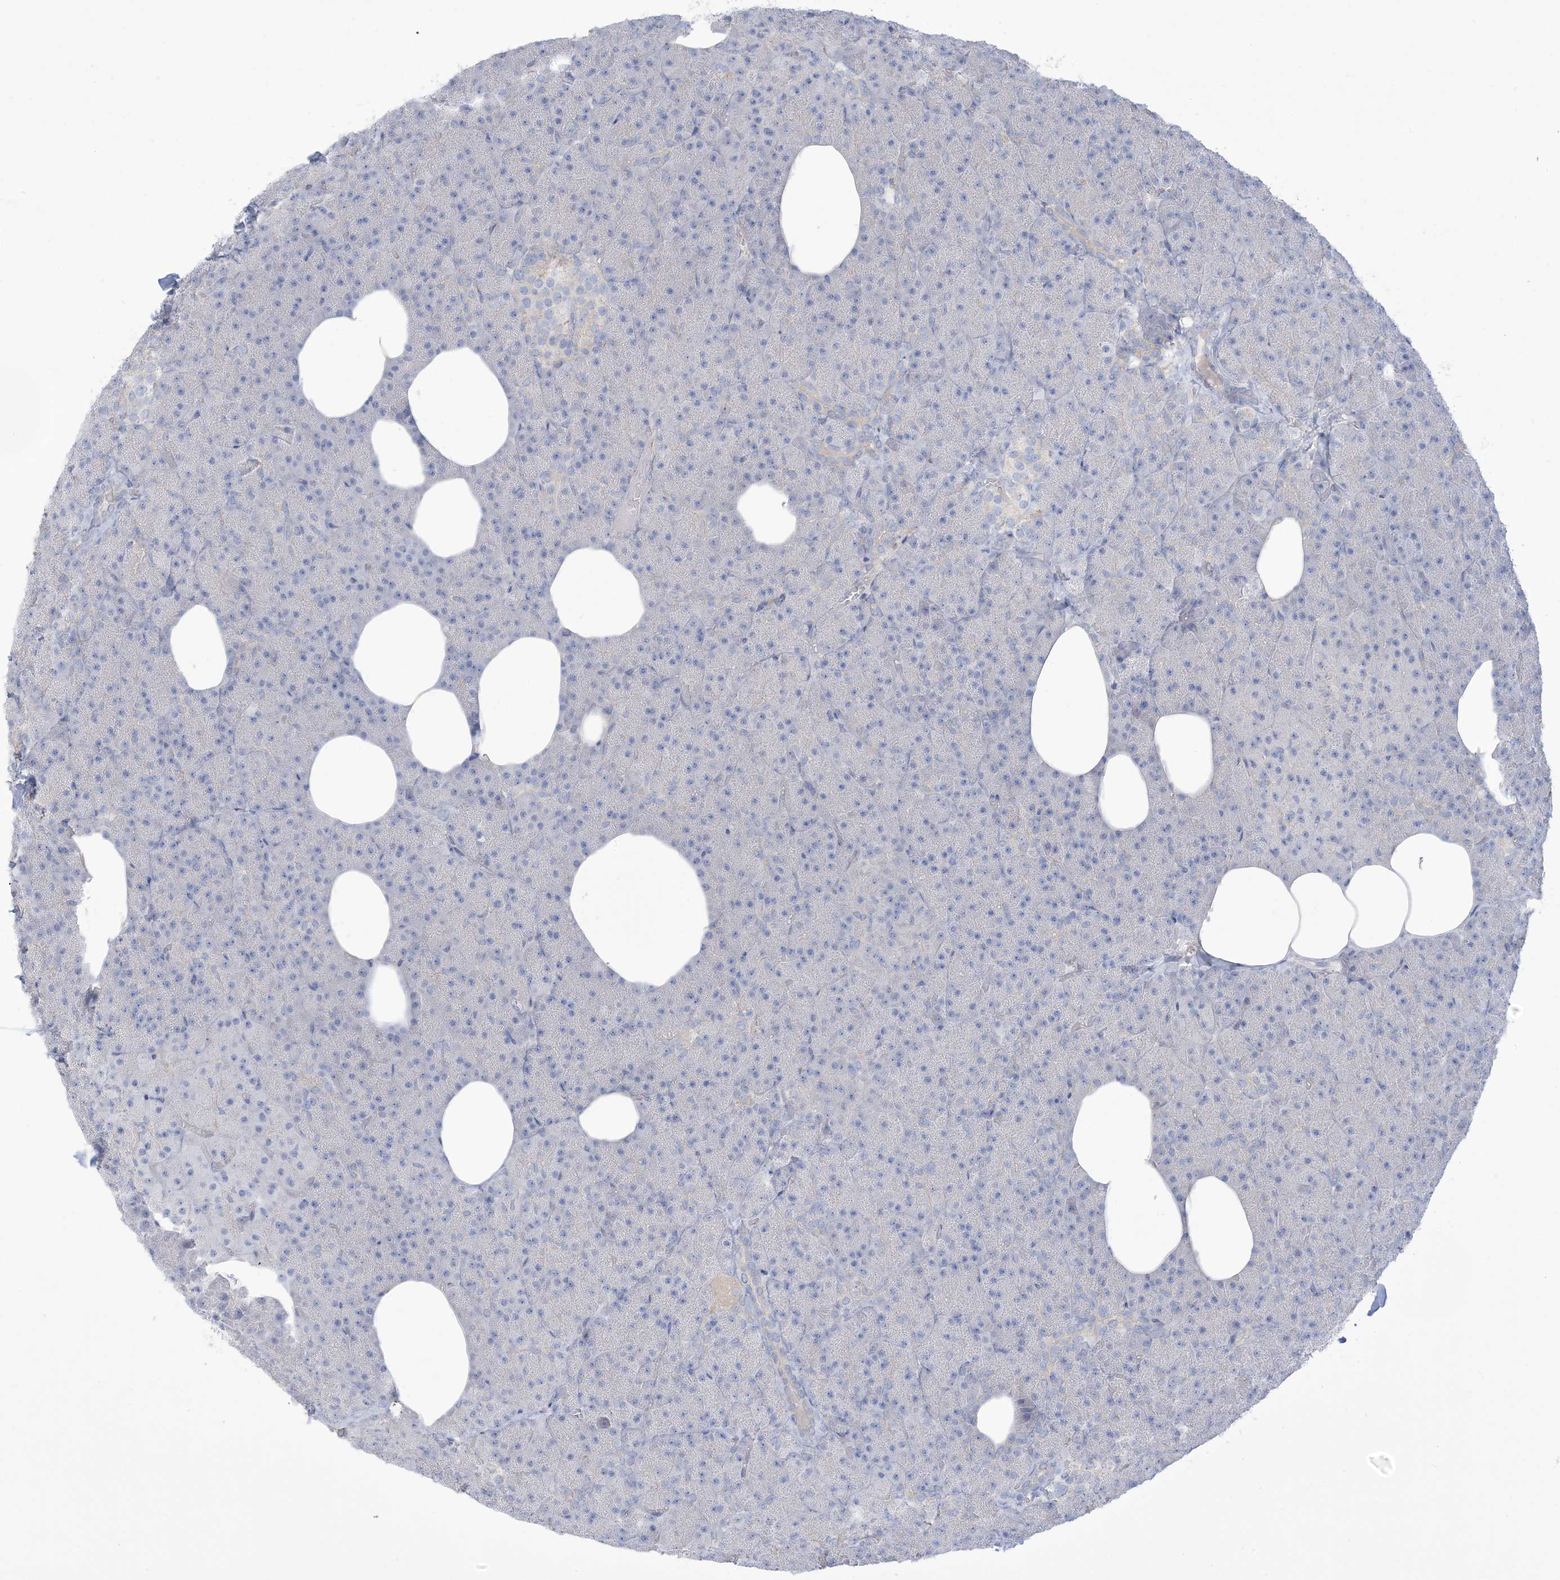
{"staining": {"intensity": "negative", "quantity": "none", "location": "none"}, "tissue": "pancreas", "cell_type": "Exocrine glandular cells", "image_type": "normal", "snomed": [{"axis": "morphology", "description": "Normal tissue, NOS"}, {"axis": "morphology", "description": "Carcinoid, malignant, NOS"}, {"axis": "topography", "description": "Pancreas"}], "caption": "DAB (3,3'-diaminobenzidine) immunohistochemical staining of unremarkable pancreas shows no significant staining in exocrine glandular cells.", "gene": "MTHFD2L", "patient": {"sex": "female", "age": 35}}